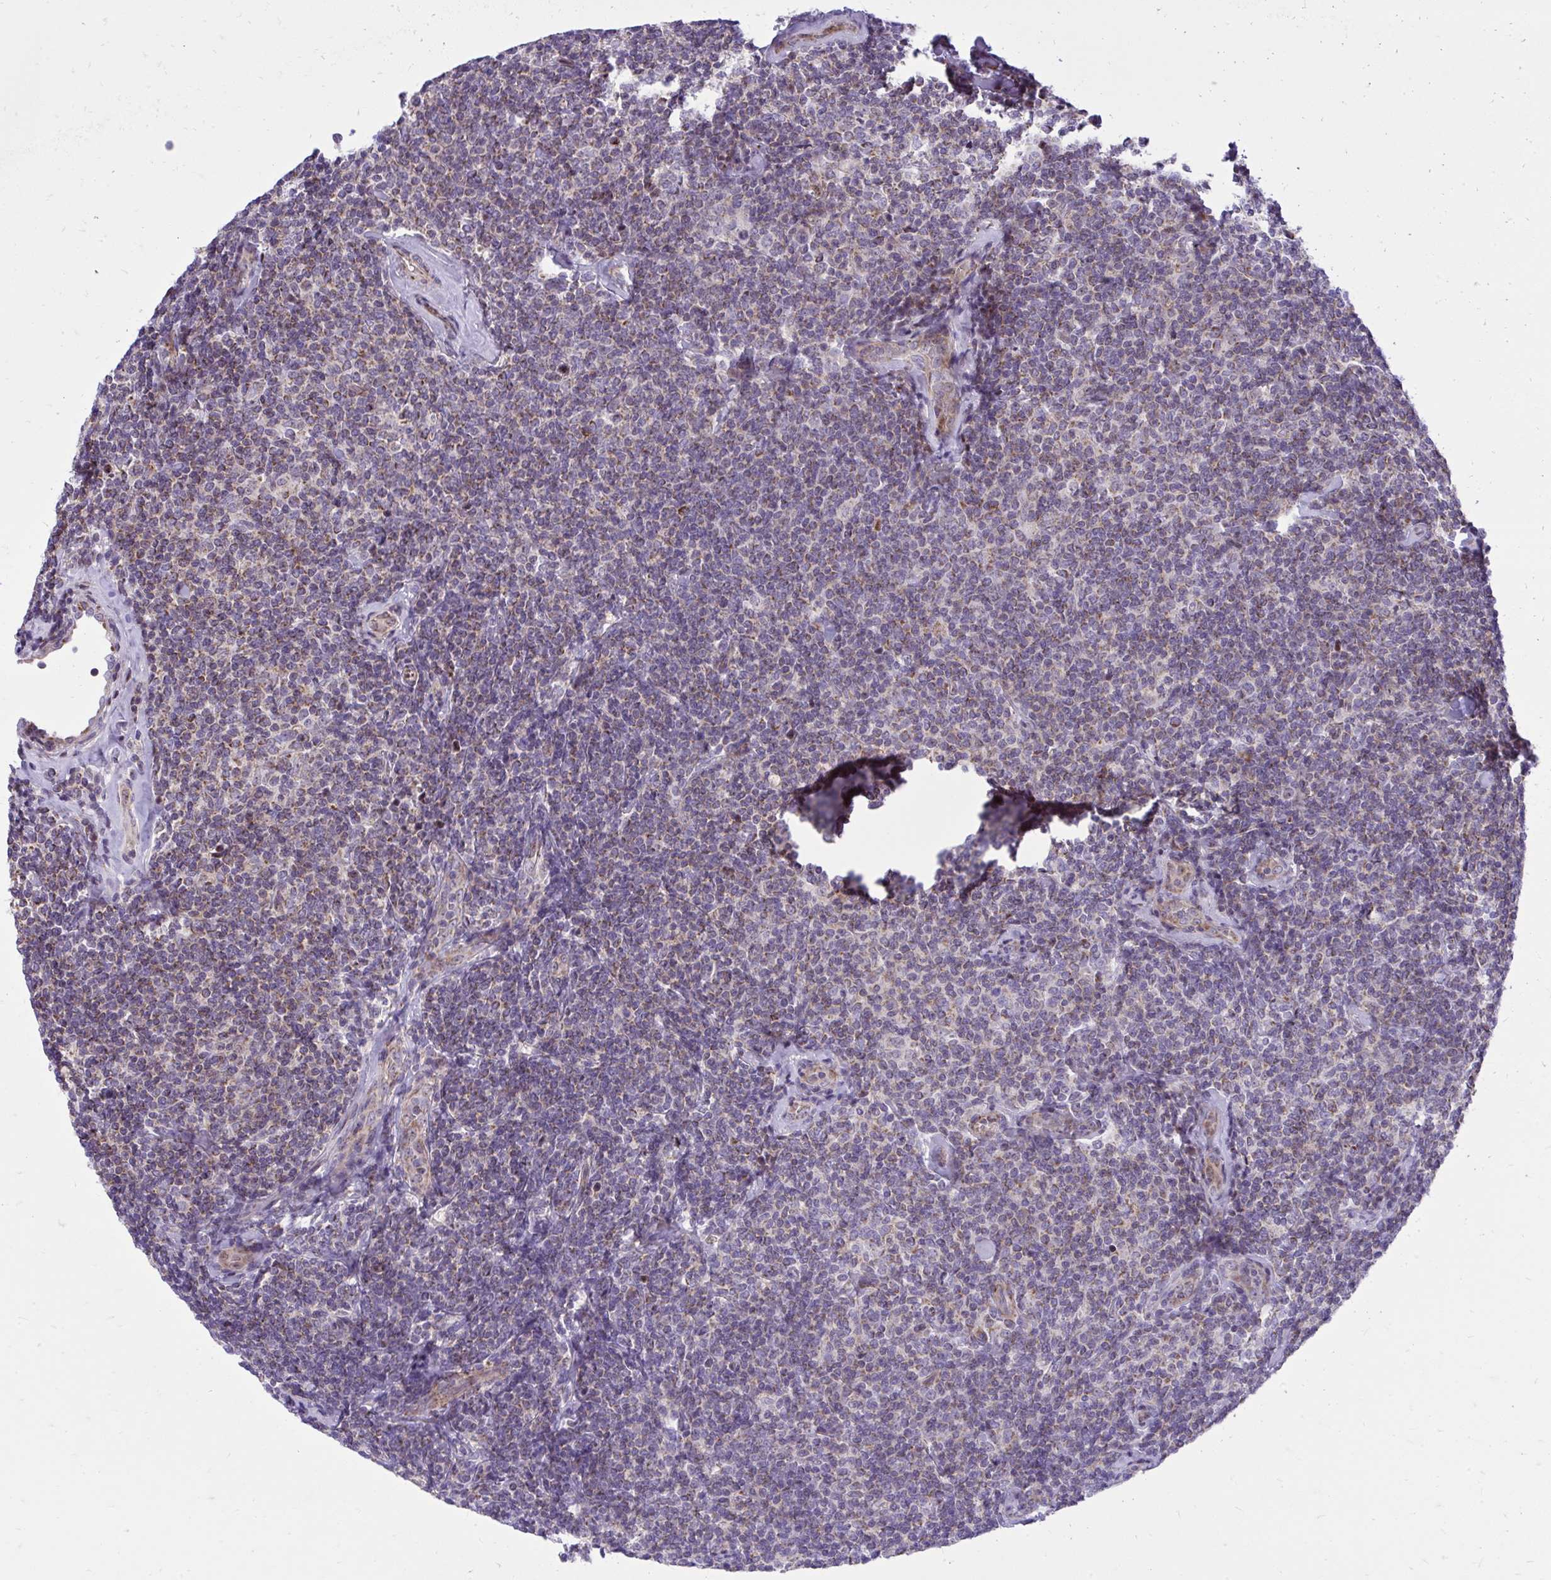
{"staining": {"intensity": "weak", "quantity": "25%-75%", "location": "cytoplasmic/membranous"}, "tissue": "lymphoma", "cell_type": "Tumor cells", "image_type": "cancer", "snomed": [{"axis": "morphology", "description": "Malignant lymphoma, non-Hodgkin's type, Low grade"}, {"axis": "topography", "description": "Lymph node"}], "caption": "Immunohistochemistry (IHC) of lymphoma reveals low levels of weak cytoplasmic/membranous positivity in approximately 25%-75% of tumor cells. Using DAB (3,3'-diaminobenzidine) (brown) and hematoxylin (blue) stains, captured at high magnification using brightfield microscopy.", "gene": "GPRIN3", "patient": {"sex": "female", "age": 56}}